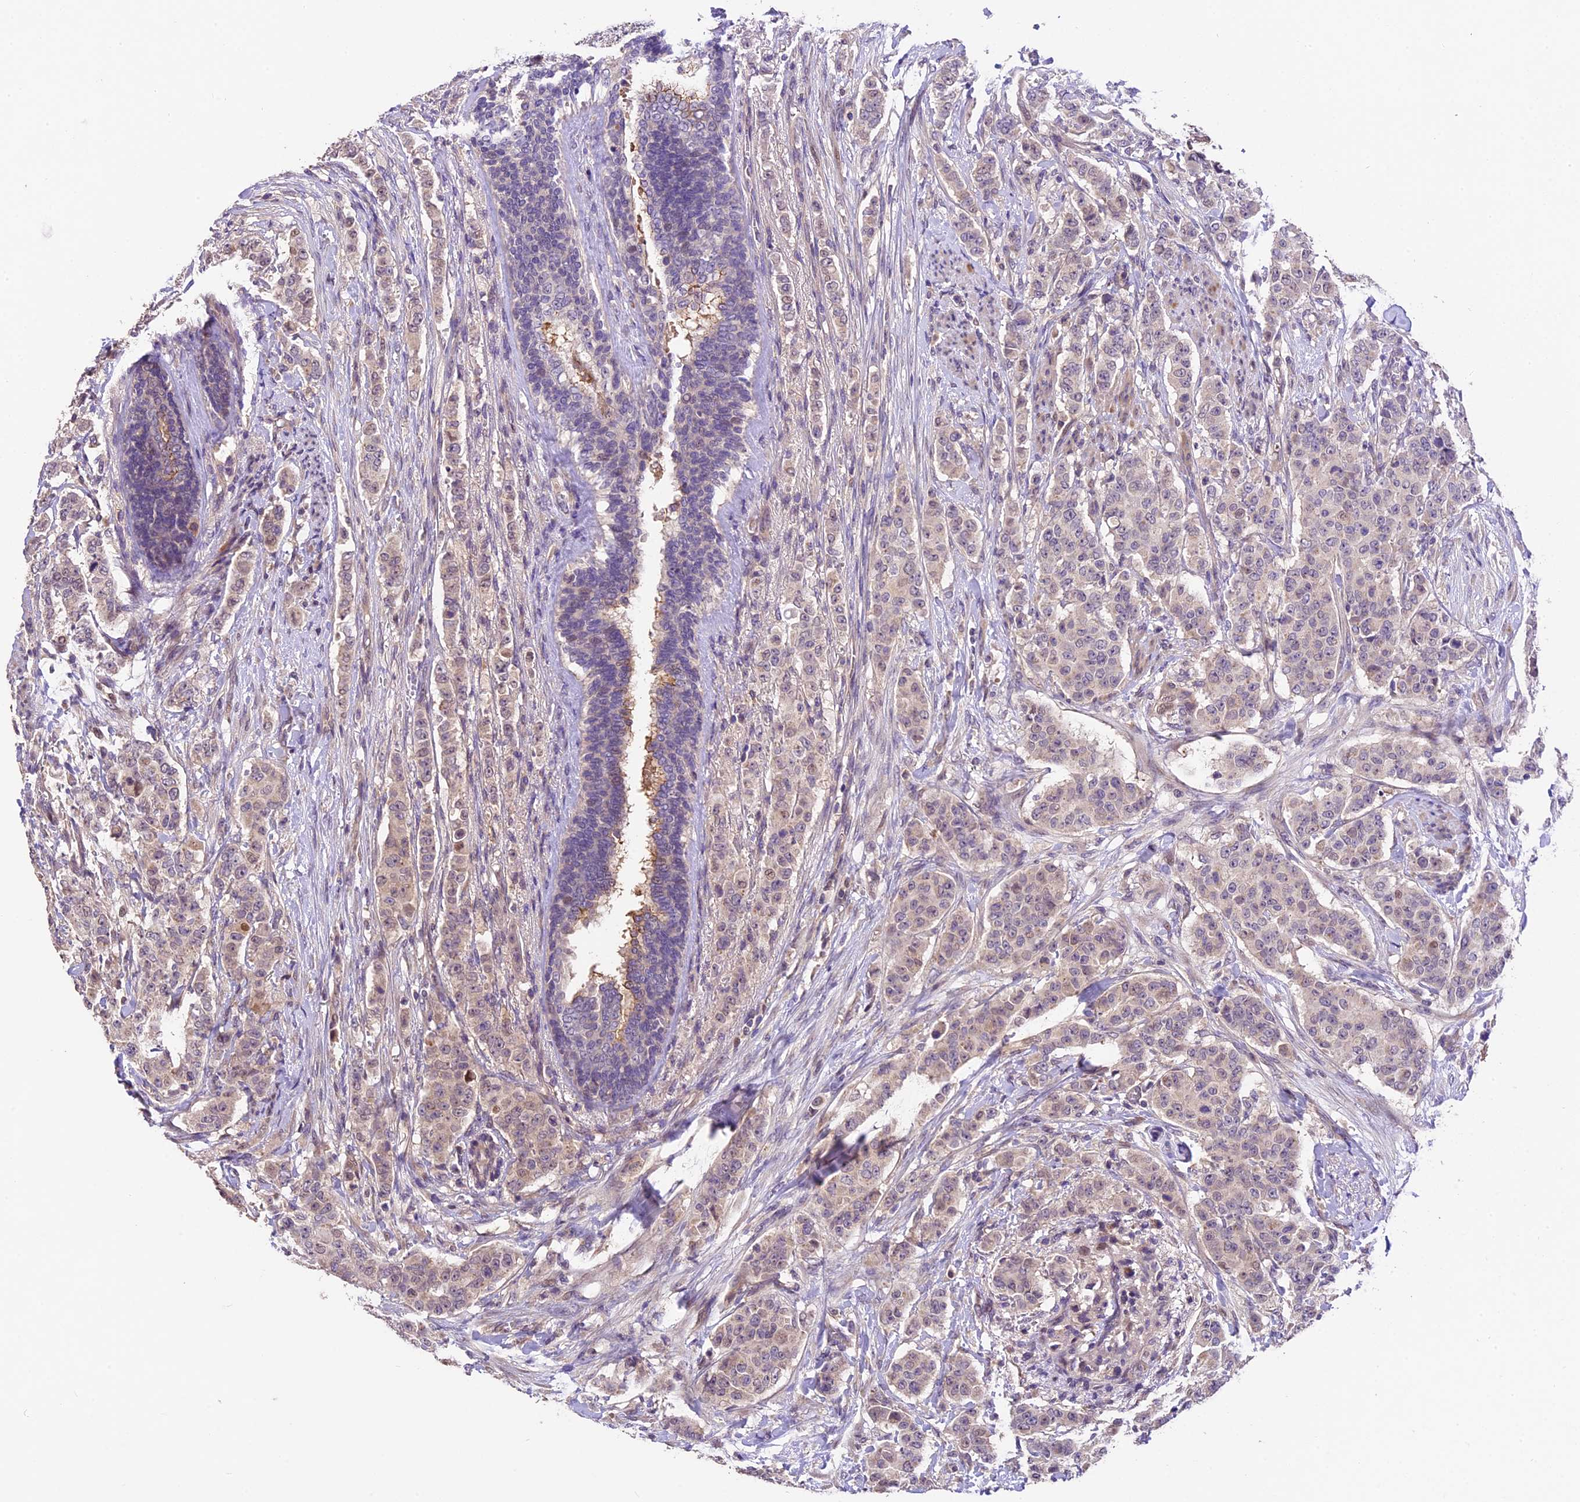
{"staining": {"intensity": "weak", "quantity": ">75%", "location": "cytoplasmic/membranous"}, "tissue": "breast cancer", "cell_type": "Tumor cells", "image_type": "cancer", "snomed": [{"axis": "morphology", "description": "Duct carcinoma"}, {"axis": "topography", "description": "Breast"}], "caption": "Breast cancer (intraductal carcinoma) was stained to show a protein in brown. There is low levels of weak cytoplasmic/membranous staining in approximately >75% of tumor cells. The staining is performed using DAB (3,3'-diaminobenzidine) brown chromogen to label protein expression. The nuclei are counter-stained blue using hematoxylin.", "gene": "DGKH", "patient": {"sex": "female", "age": 40}}